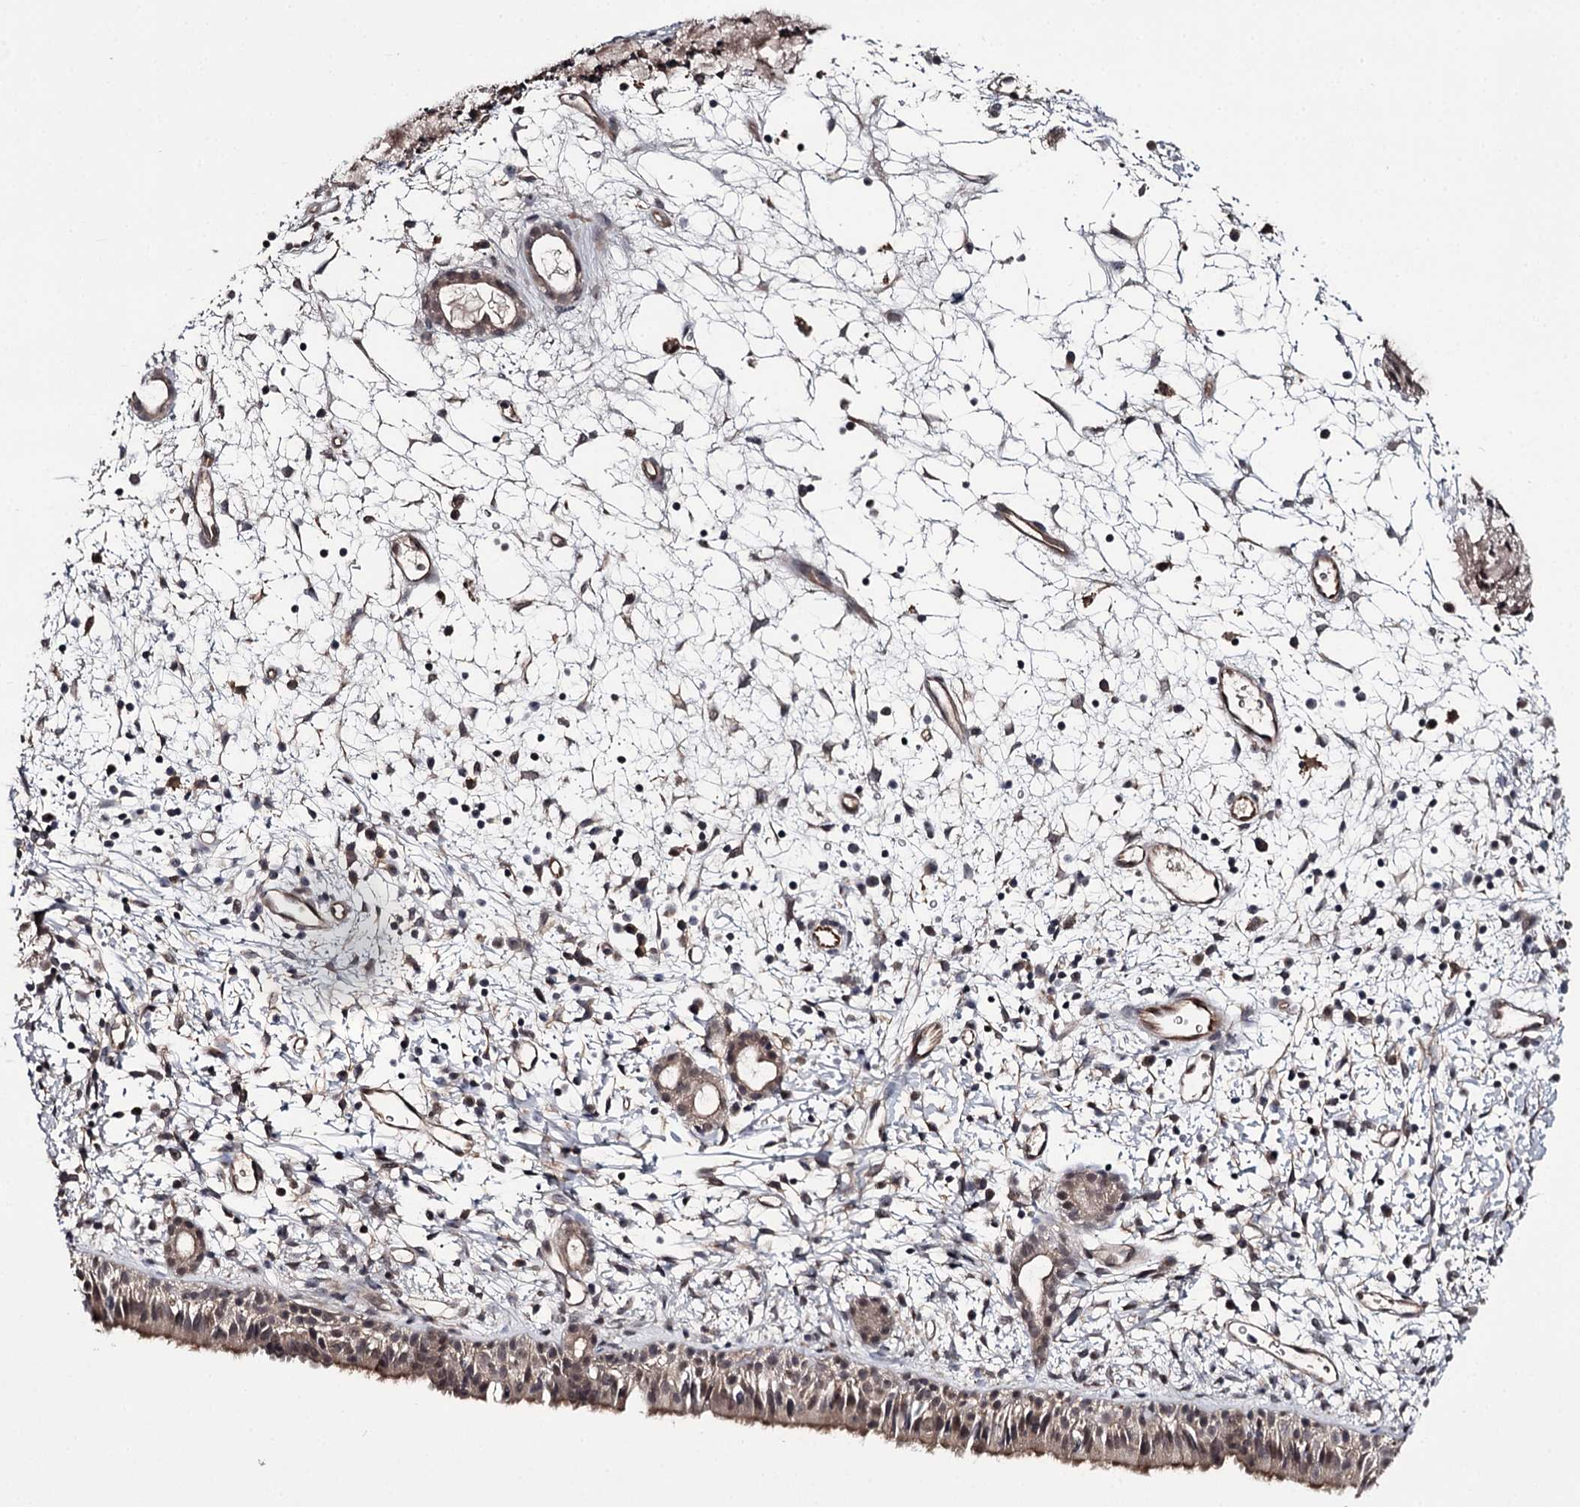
{"staining": {"intensity": "moderate", "quantity": "25%-75%", "location": "cytoplasmic/membranous,nuclear"}, "tissue": "nasopharynx", "cell_type": "Respiratory epithelial cells", "image_type": "normal", "snomed": [{"axis": "morphology", "description": "Normal tissue, NOS"}, {"axis": "topography", "description": "Nasopharynx"}], "caption": "Normal nasopharynx exhibits moderate cytoplasmic/membranous,nuclear expression in approximately 25%-75% of respiratory epithelial cells, visualized by immunohistochemistry. The staining was performed using DAB to visualize the protein expression in brown, while the nuclei were stained in blue with hematoxylin (Magnification: 20x).", "gene": "CWF19L2", "patient": {"sex": "male", "age": 22}}